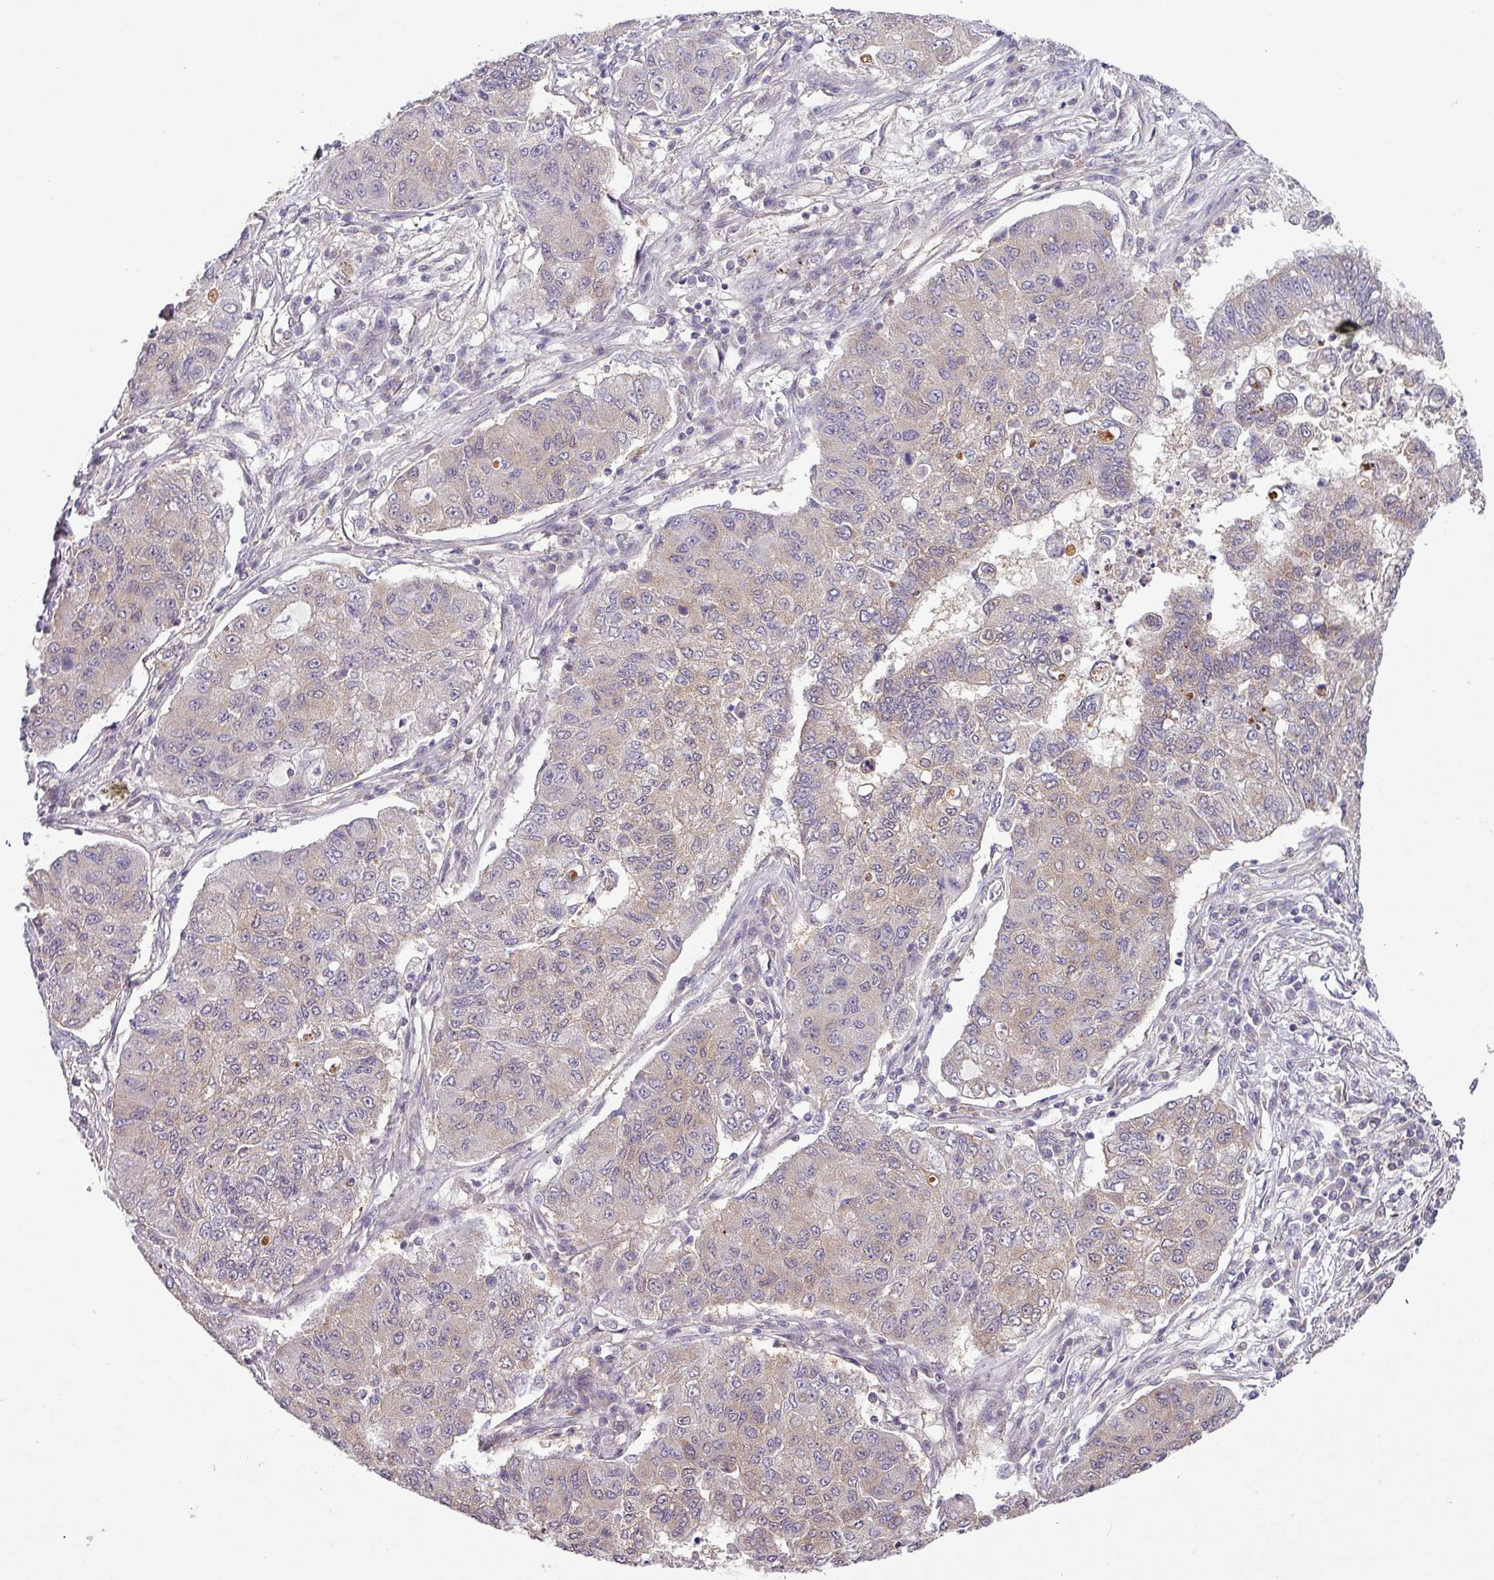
{"staining": {"intensity": "weak", "quantity": "25%-75%", "location": "cytoplasmic/membranous"}, "tissue": "lung cancer", "cell_type": "Tumor cells", "image_type": "cancer", "snomed": [{"axis": "morphology", "description": "Squamous cell carcinoma, NOS"}, {"axis": "topography", "description": "Lung"}], "caption": "Brown immunohistochemical staining in lung squamous cell carcinoma reveals weak cytoplasmic/membranous positivity in approximately 25%-75% of tumor cells.", "gene": "DERPC", "patient": {"sex": "male", "age": 74}}